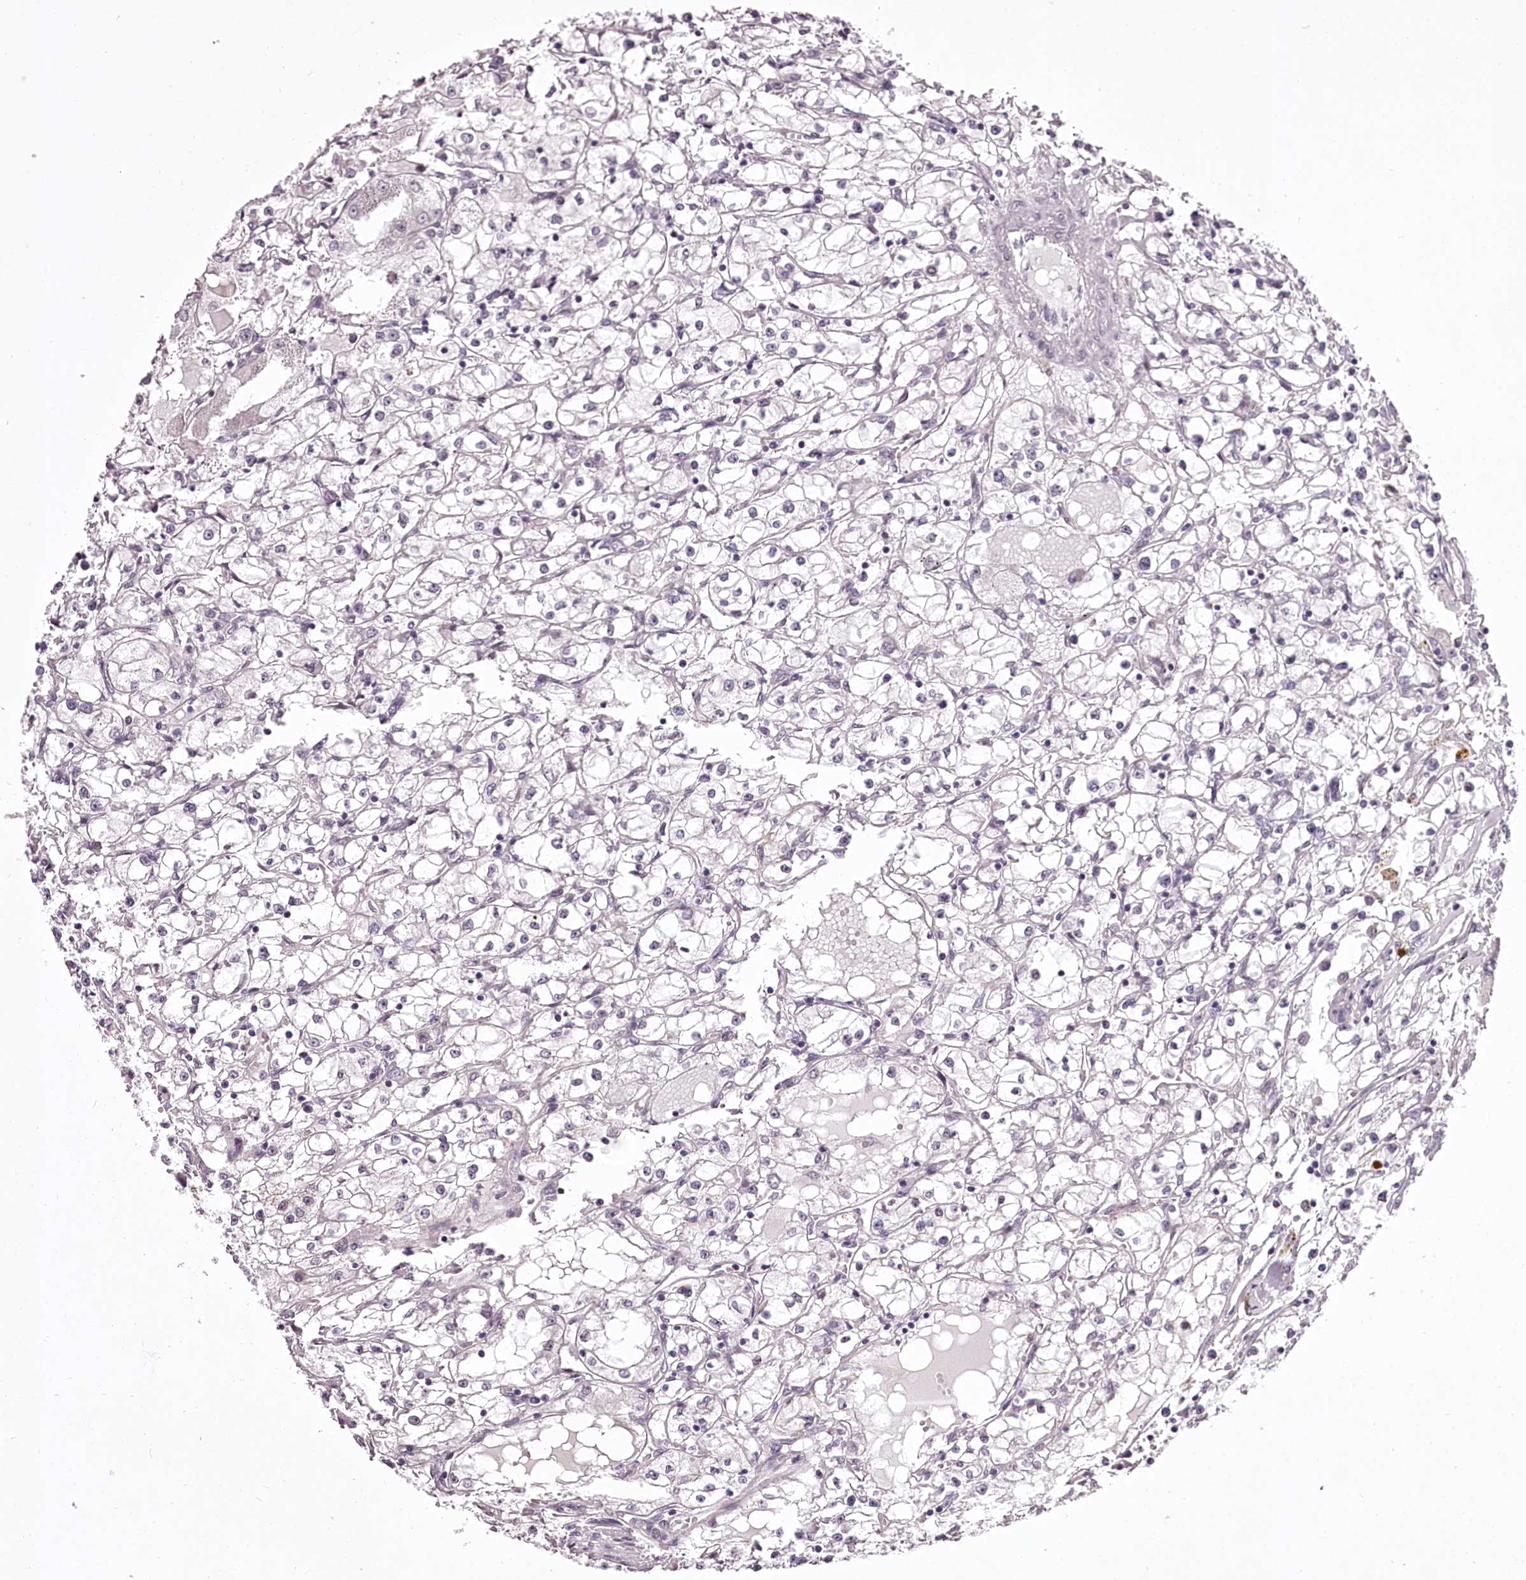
{"staining": {"intensity": "negative", "quantity": "none", "location": "none"}, "tissue": "renal cancer", "cell_type": "Tumor cells", "image_type": "cancer", "snomed": [{"axis": "morphology", "description": "Adenocarcinoma, NOS"}, {"axis": "topography", "description": "Kidney"}], "caption": "Tumor cells show no significant protein staining in adenocarcinoma (renal).", "gene": "C1orf56", "patient": {"sex": "male", "age": 56}}